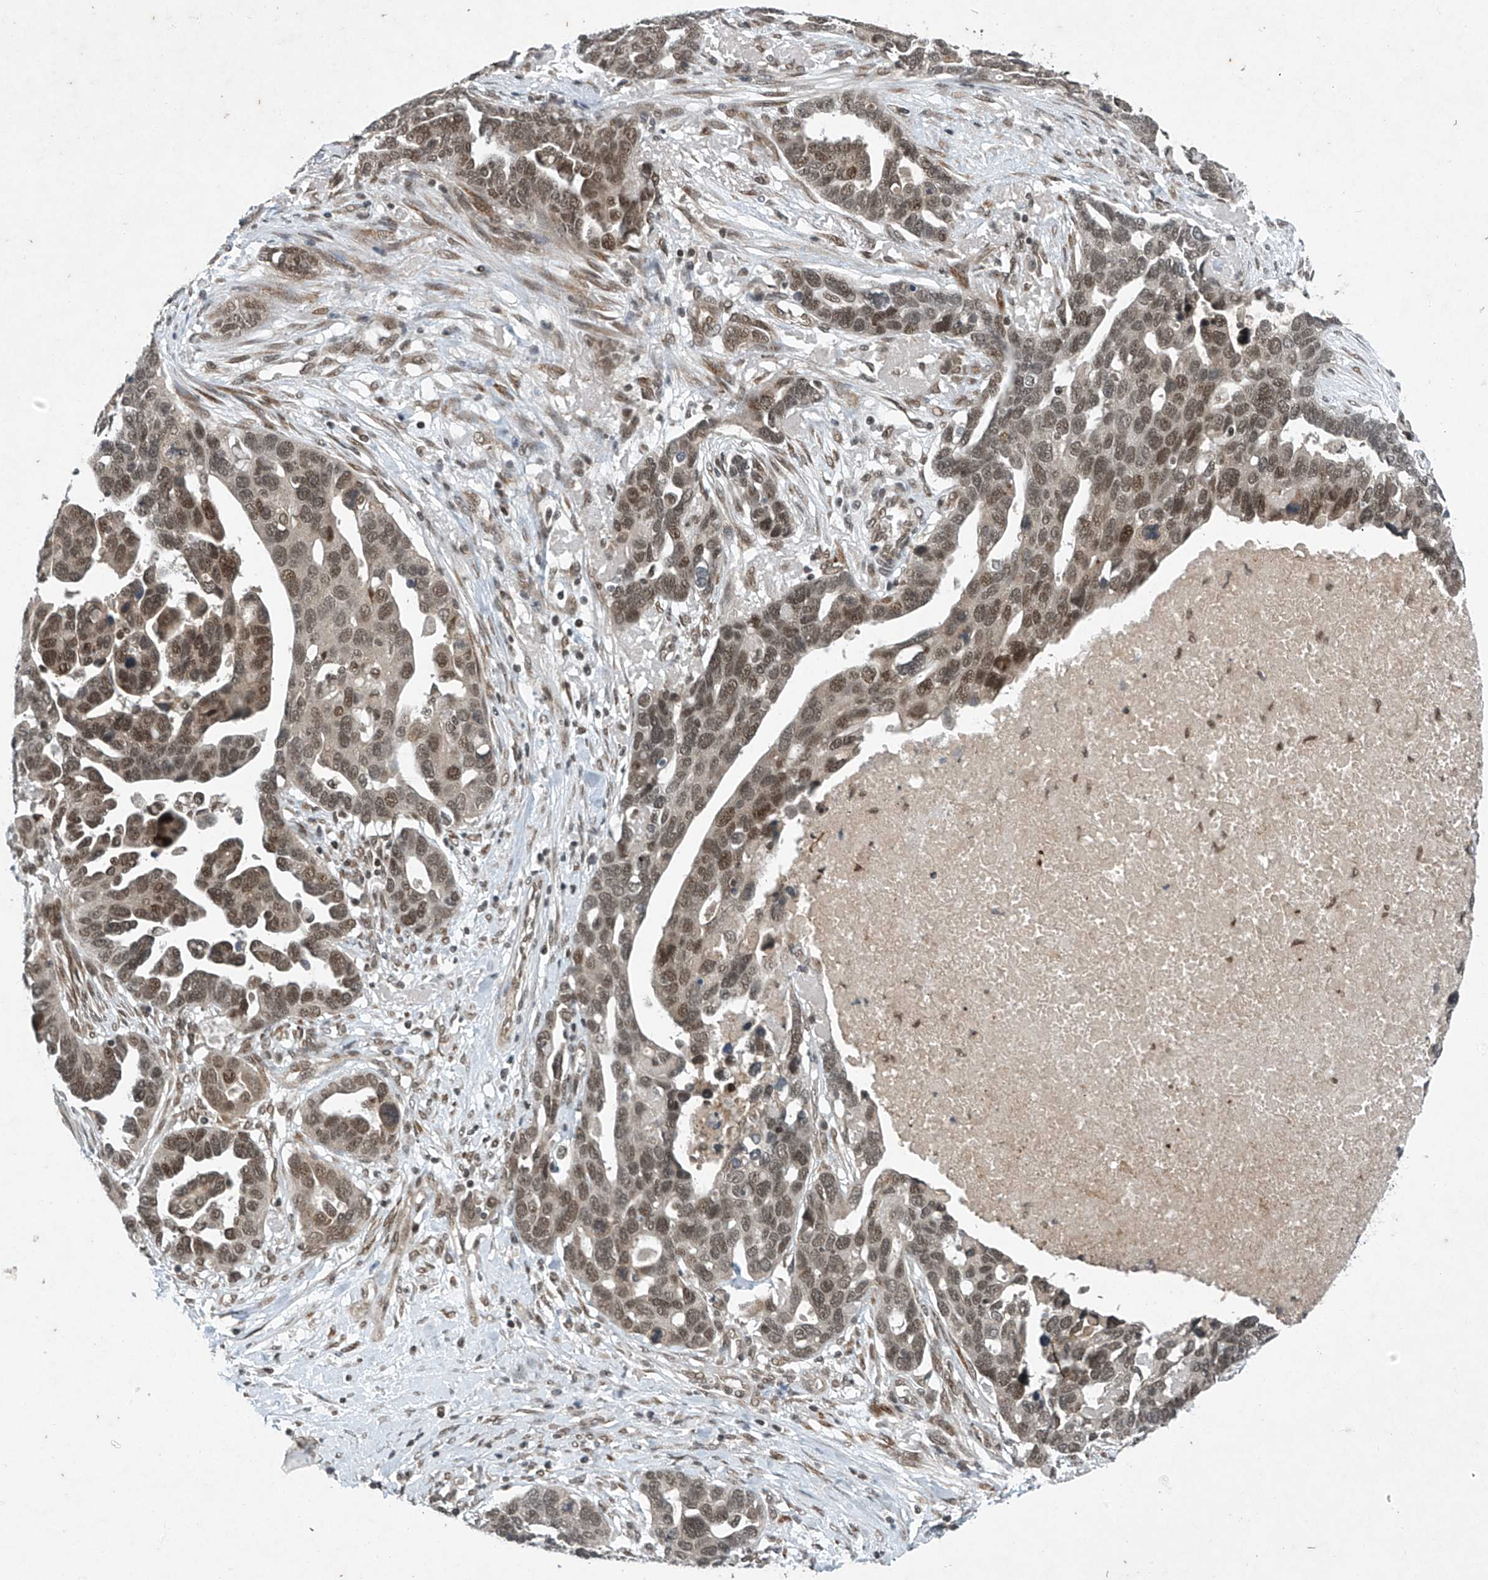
{"staining": {"intensity": "moderate", "quantity": ">75%", "location": "nuclear"}, "tissue": "ovarian cancer", "cell_type": "Tumor cells", "image_type": "cancer", "snomed": [{"axis": "morphology", "description": "Cystadenocarcinoma, serous, NOS"}, {"axis": "topography", "description": "Ovary"}], "caption": "Brown immunohistochemical staining in human ovarian cancer (serous cystadenocarcinoma) shows moderate nuclear staining in approximately >75% of tumor cells.", "gene": "TAF8", "patient": {"sex": "female", "age": 54}}